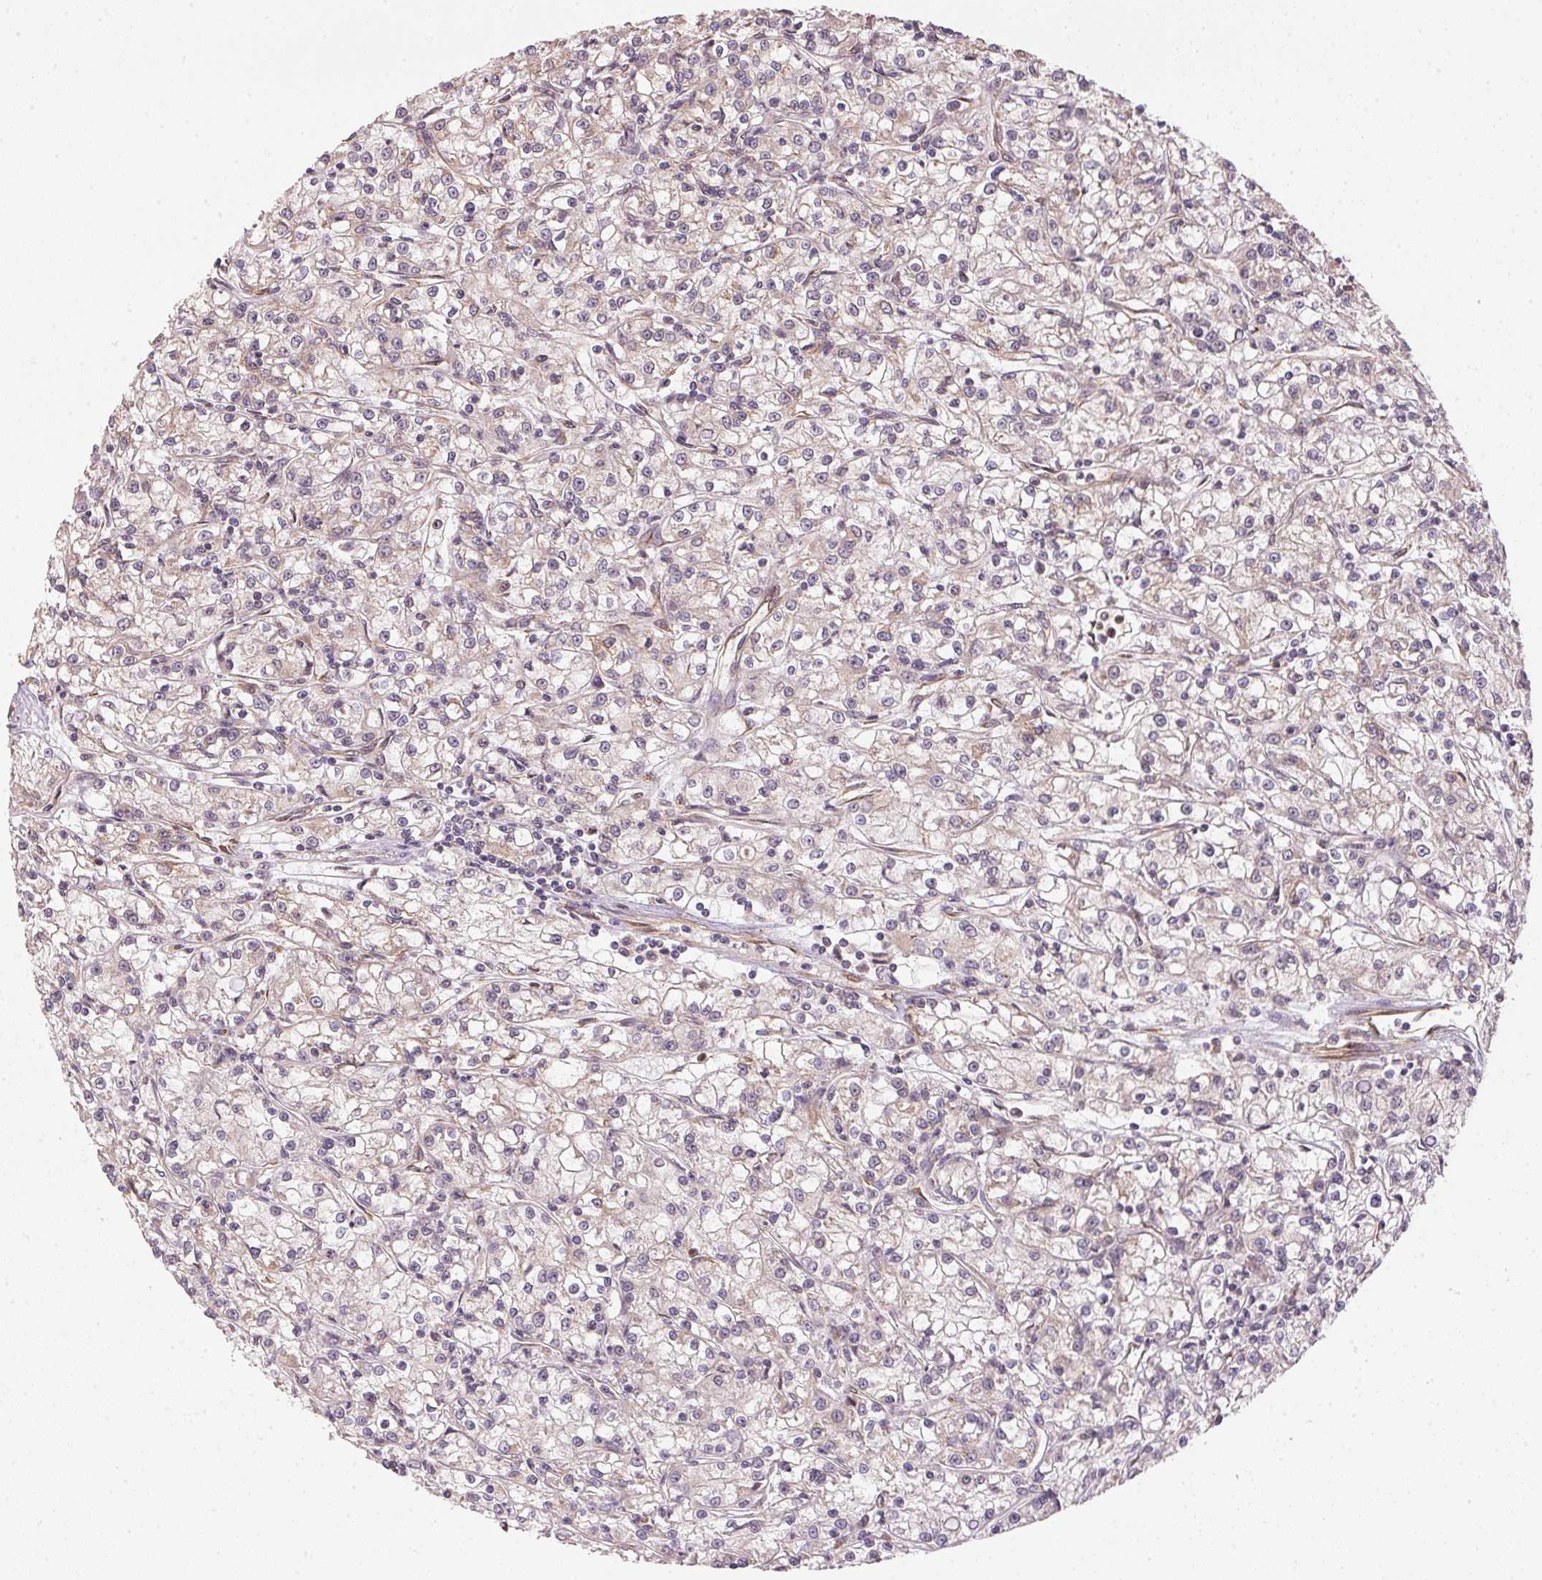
{"staining": {"intensity": "negative", "quantity": "none", "location": "none"}, "tissue": "renal cancer", "cell_type": "Tumor cells", "image_type": "cancer", "snomed": [{"axis": "morphology", "description": "Adenocarcinoma, NOS"}, {"axis": "topography", "description": "Kidney"}], "caption": "IHC micrograph of neoplastic tissue: human renal cancer (adenocarcinoma) stained with DAB (3,3'-diaminobenzidine) reveals no significant protein staining in tumor cells.", "gene": "STRN4", "patient": {"sex": "female", "age": 59}}